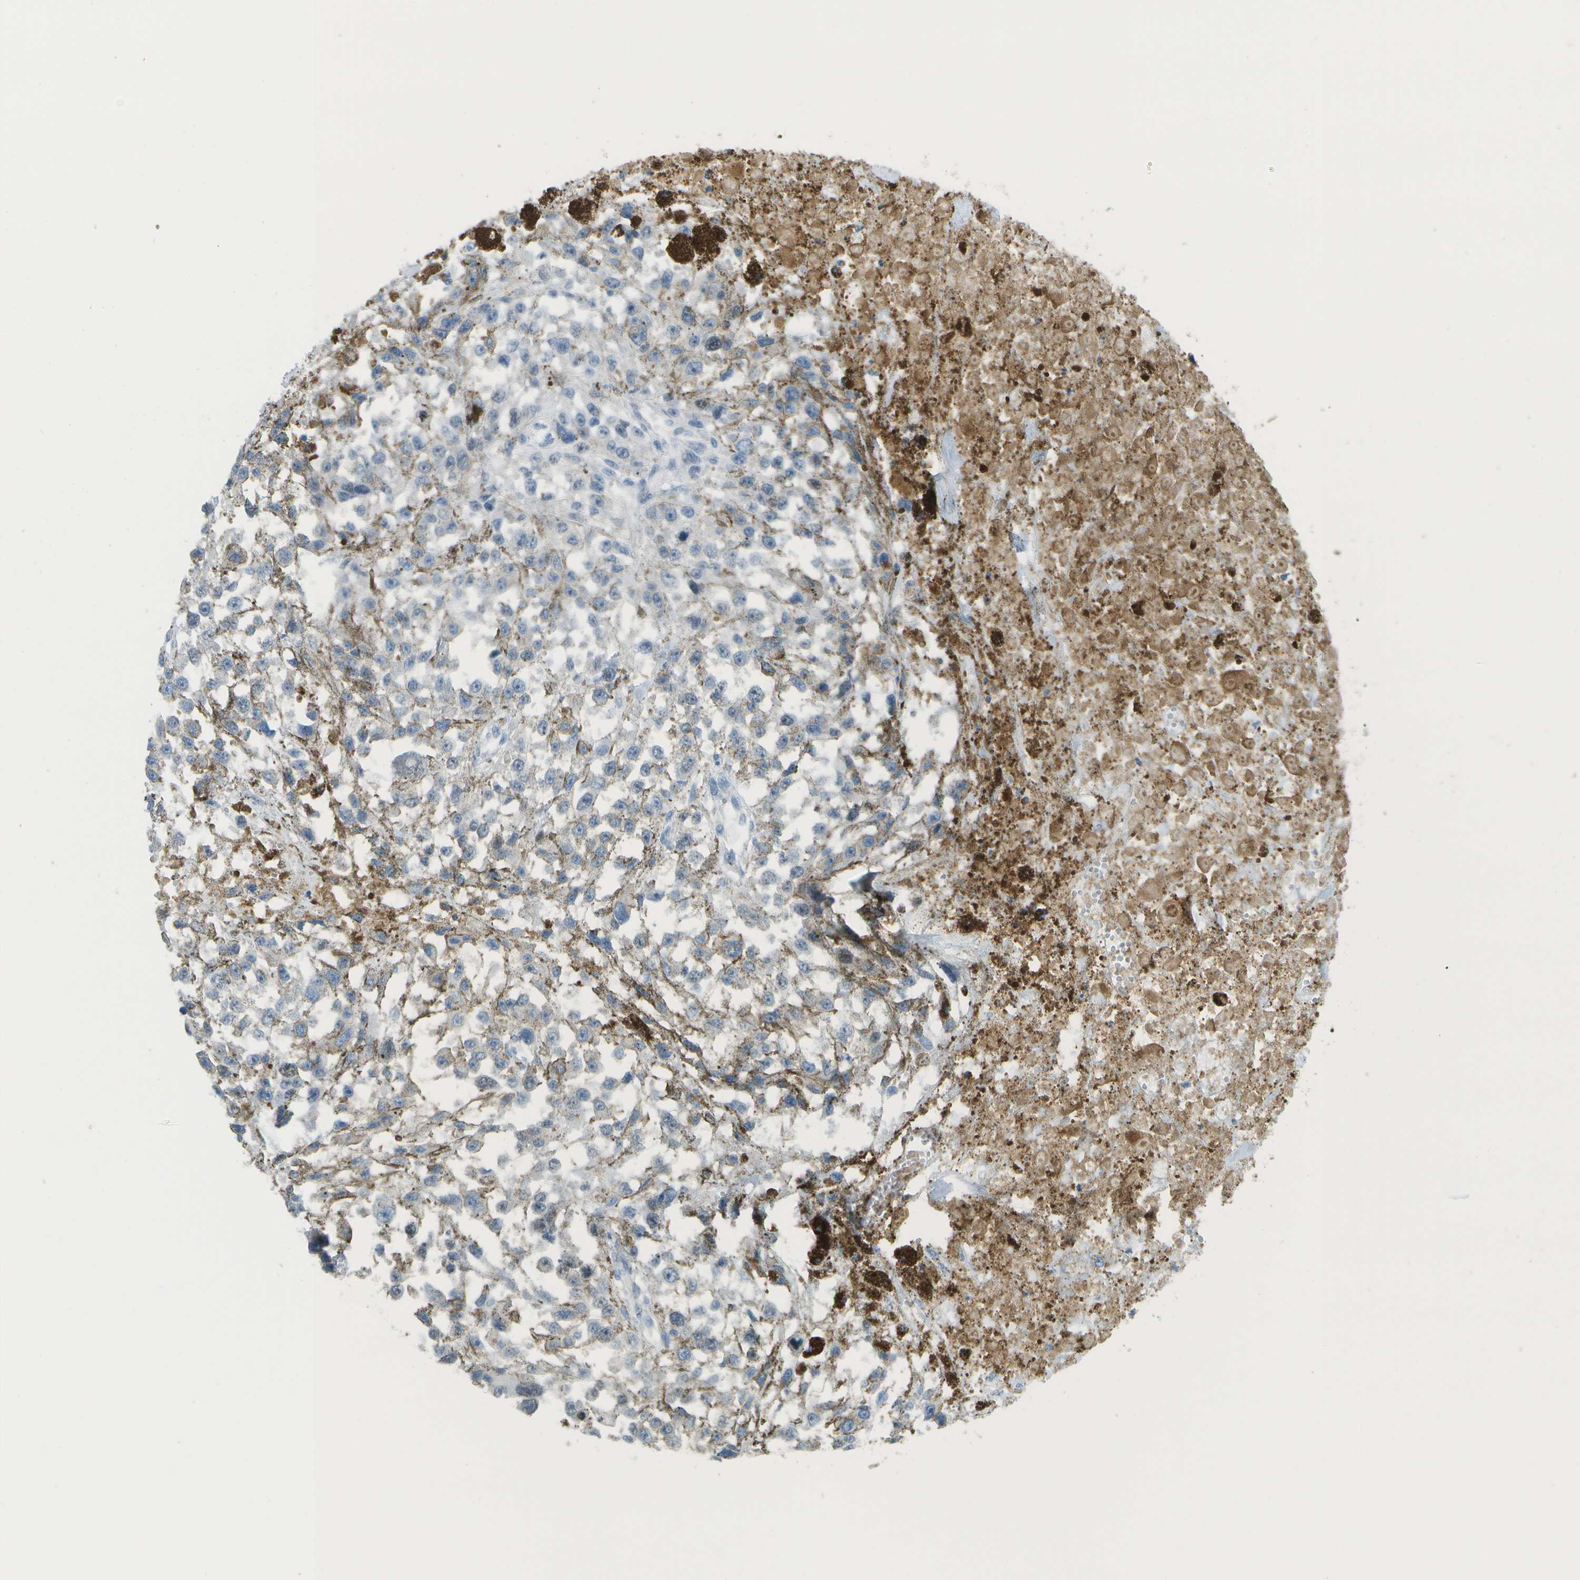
{"staining": {"intensity": "negative", "quantity": "none", "location": "none"}, "tissue": "melanoma", "cell_type": "Tumor cells", "image_type": "cancer", "snomed": [{"axis": "morphology", "description": "Malignant melanoma, Metastatic site"}, {"axis": "topography", "description": "Lymph node"}], "caption": "Immunohistochemistry (IHC) photomicrograph of neoplastic tissue: malignant melanoma (metastatic site) stained with DAB (3,3'-diaminobenzidine) displays no significant protein staining in tumor cells.", "gene": "MYH11", "patient": {"sex": "male", "age": 59}}